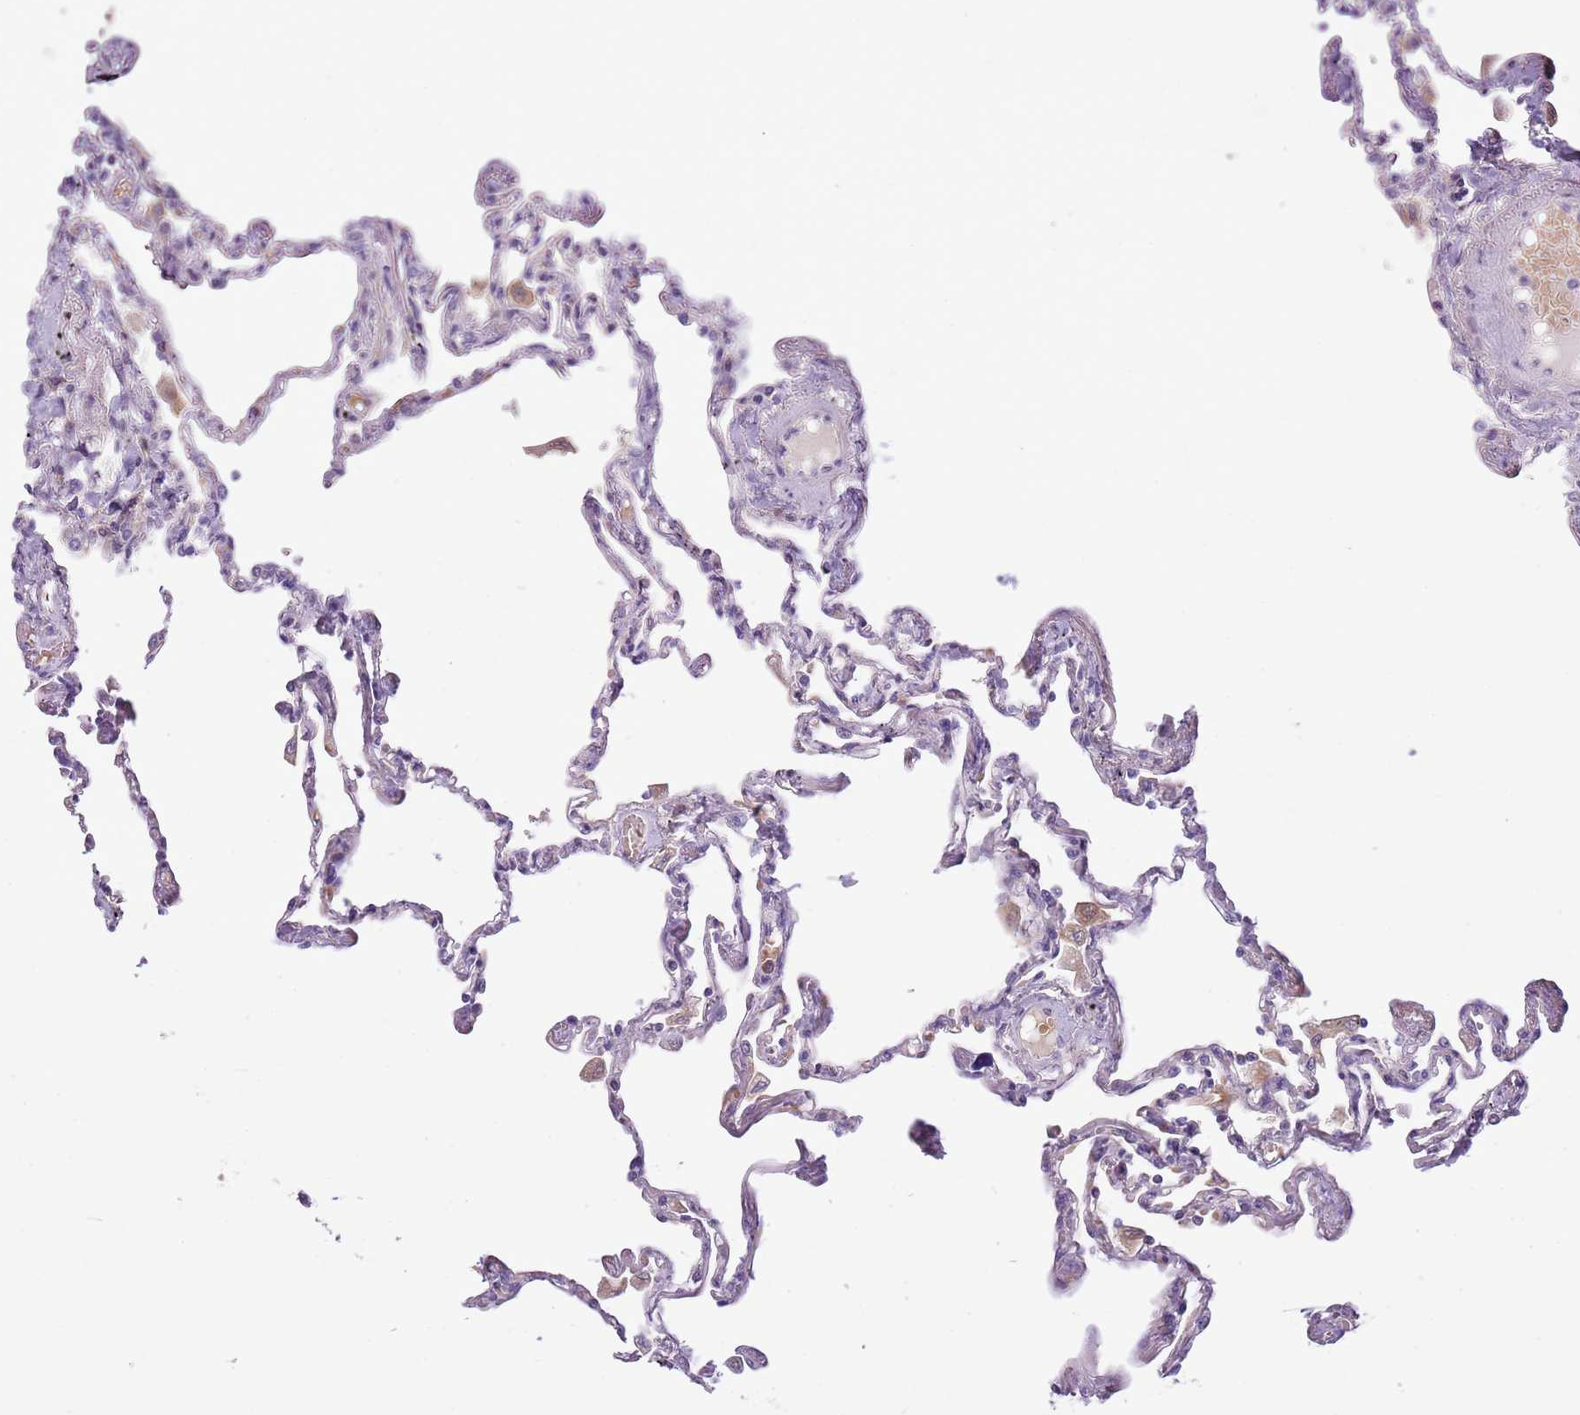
{"staining": {"intensity": "weak", "quantity": "<25%", "location": "cytoplasmic/membranous"}, "tissue": "lung", "cell_type": "Alveolar cells", "image_type": "normal", "snomed": [{"axis": "morphology", "description": "Normal tissue, NOS"}, {"axis": "topography", "description": "Lung"}], "caption": "Alveolar cells are negative for brown protein staining in benign lung.", "gene": "SCAMP5", "patient": {"sex": "female", "age": 67}}